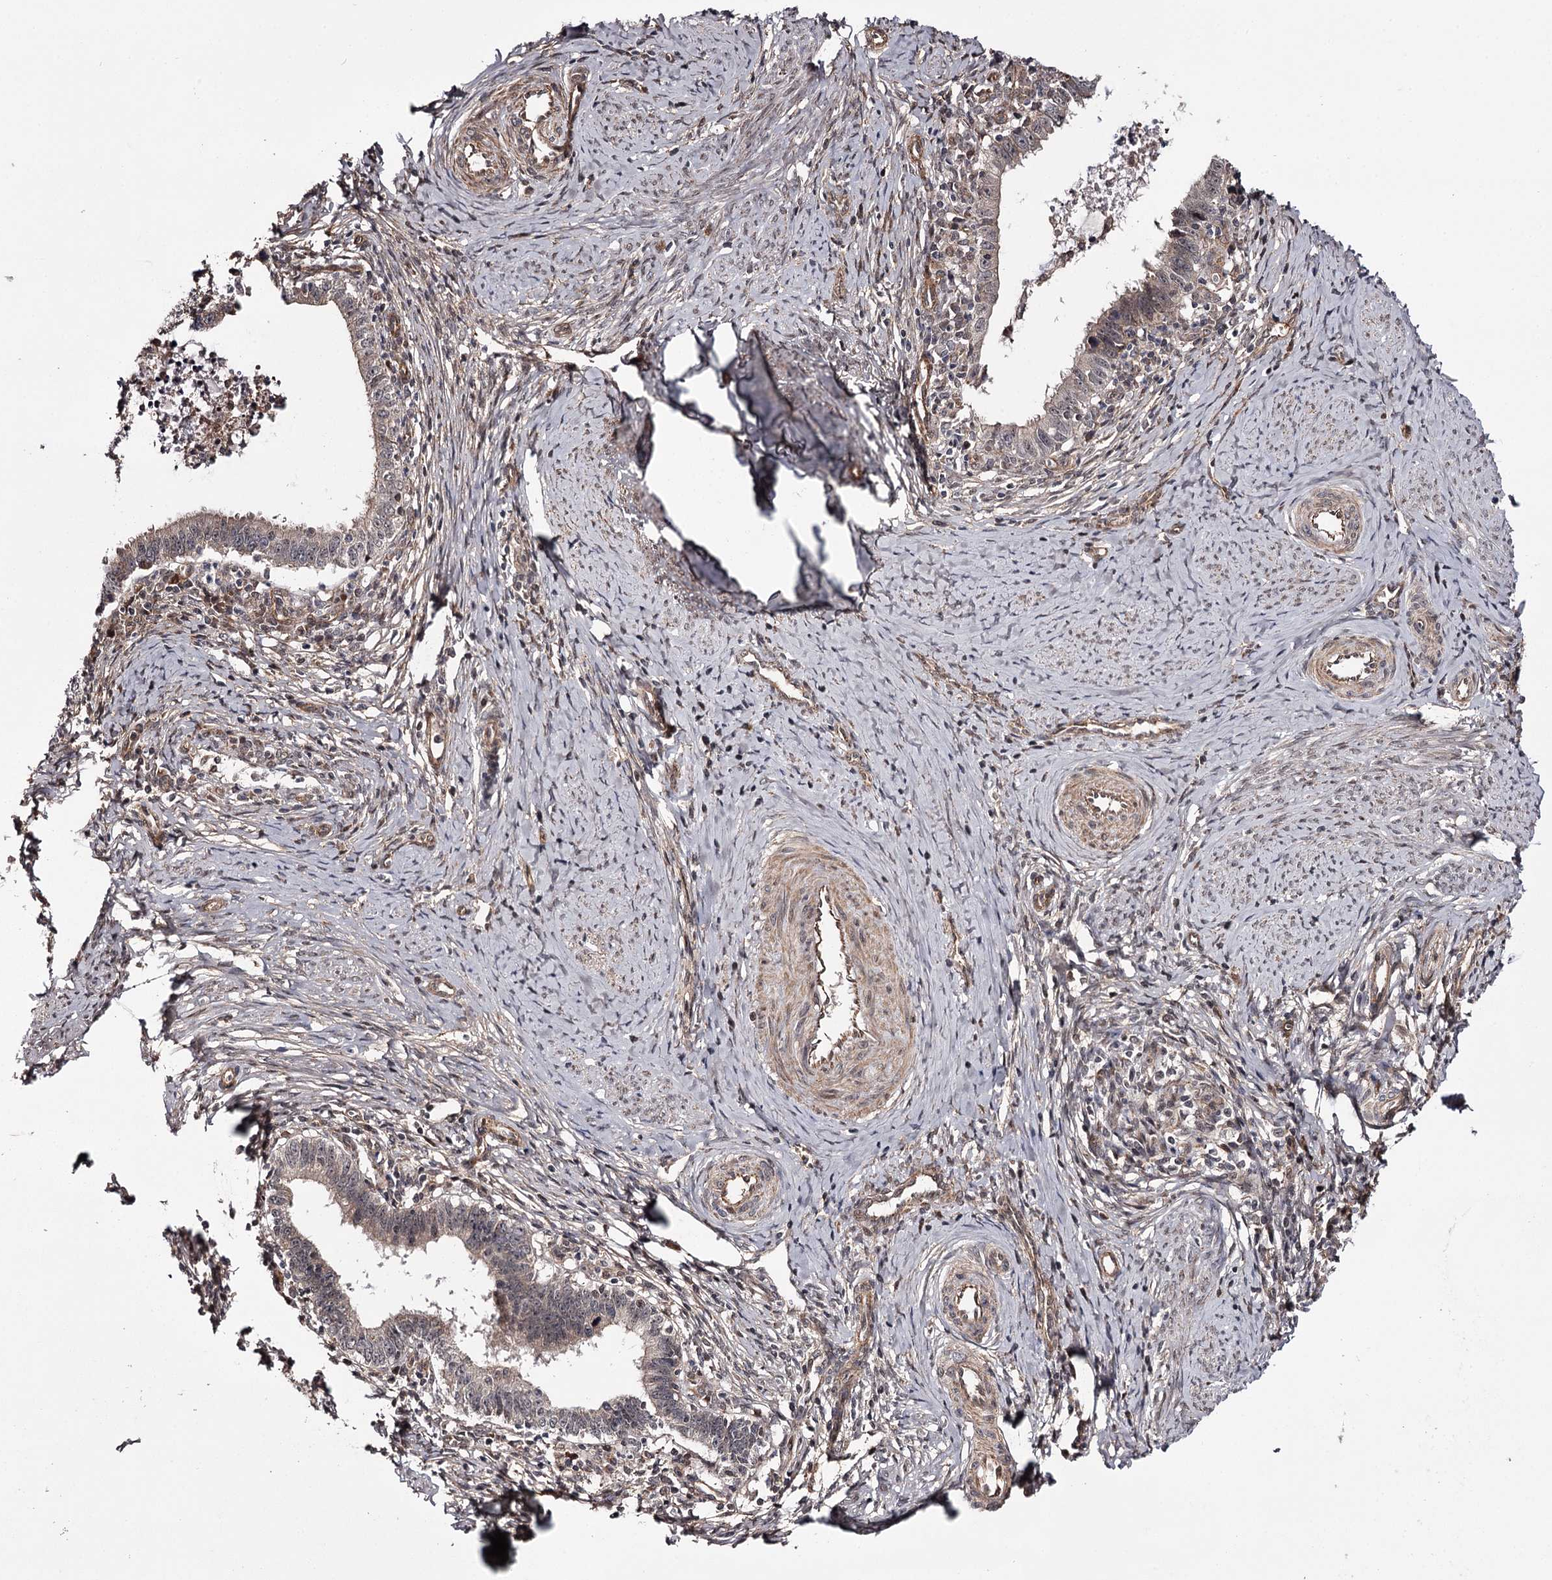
{"staining": {"intensity": "moderate", "quantity": "25%-75%", "location": "cytoplasmic/membranous,nuclear"}, "tissue": "cervical cancer", "cell_type": "Tumor cells", "image_type": "cancer", "snomed": [{"axis": "morphology", "description": "Adenocarcinoma, NOS"}, {"axis": "topography", "description": "Cervix"}], "caption": "Immunohistochemistry (IHC) histopathology image of cervical cancer stained for a protein (brown), which demonstrates medium levels of moderate cytoplasmic/membranous and nuclear expression in about 25%-75% of tumor cells.", "gene": "TTC33", "patient": {"sex": "female", "age": 36}}